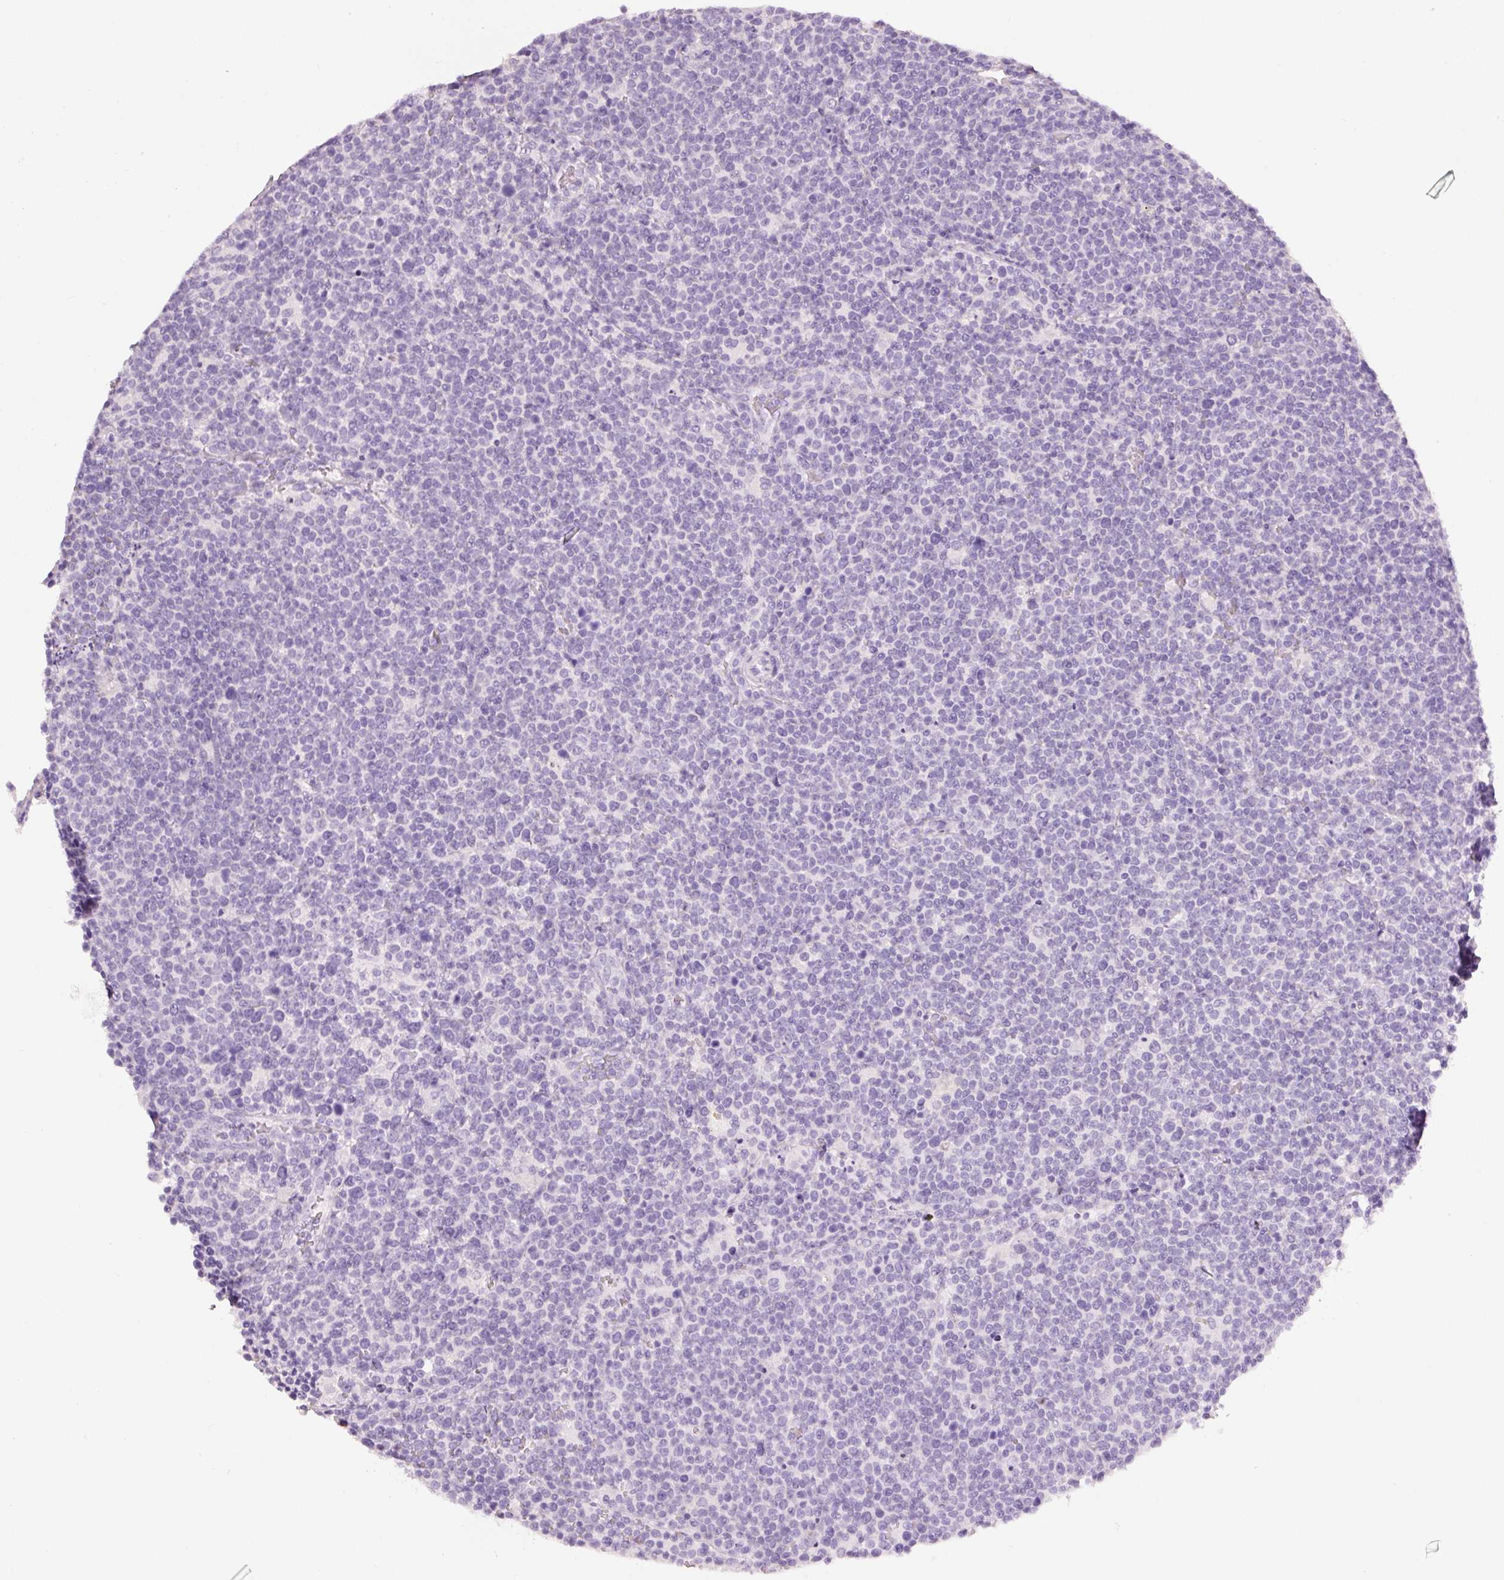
{"staining": {"intensity": "negative", "quantity": "none", "location": "none"}, "tissue": "lymphoma", "cell_type": "Tumor cells", "image_type": "cancer", "snomed": [{"axis": "morphology", "description": "Malignant lymphoma, non-Hodgkin's type, High grade"}, {"axis": "topography", "description": "Lymph node"}], "caption": "This image is of malignant lymphoma, non-Hodgkin's type (high-grade) stained with IHC to label a protein in brown with the nuclei are counter-stained blue. There is no staining in tumor cells. (Stains: DAB (3,3'-diaminobenzidine) IHC with hematoxylin counter stain, Microscopy: brightfield microscopy at high magnification).", "gene": "PDXDC1", "patient": {"sex": "male", "age": 61}}